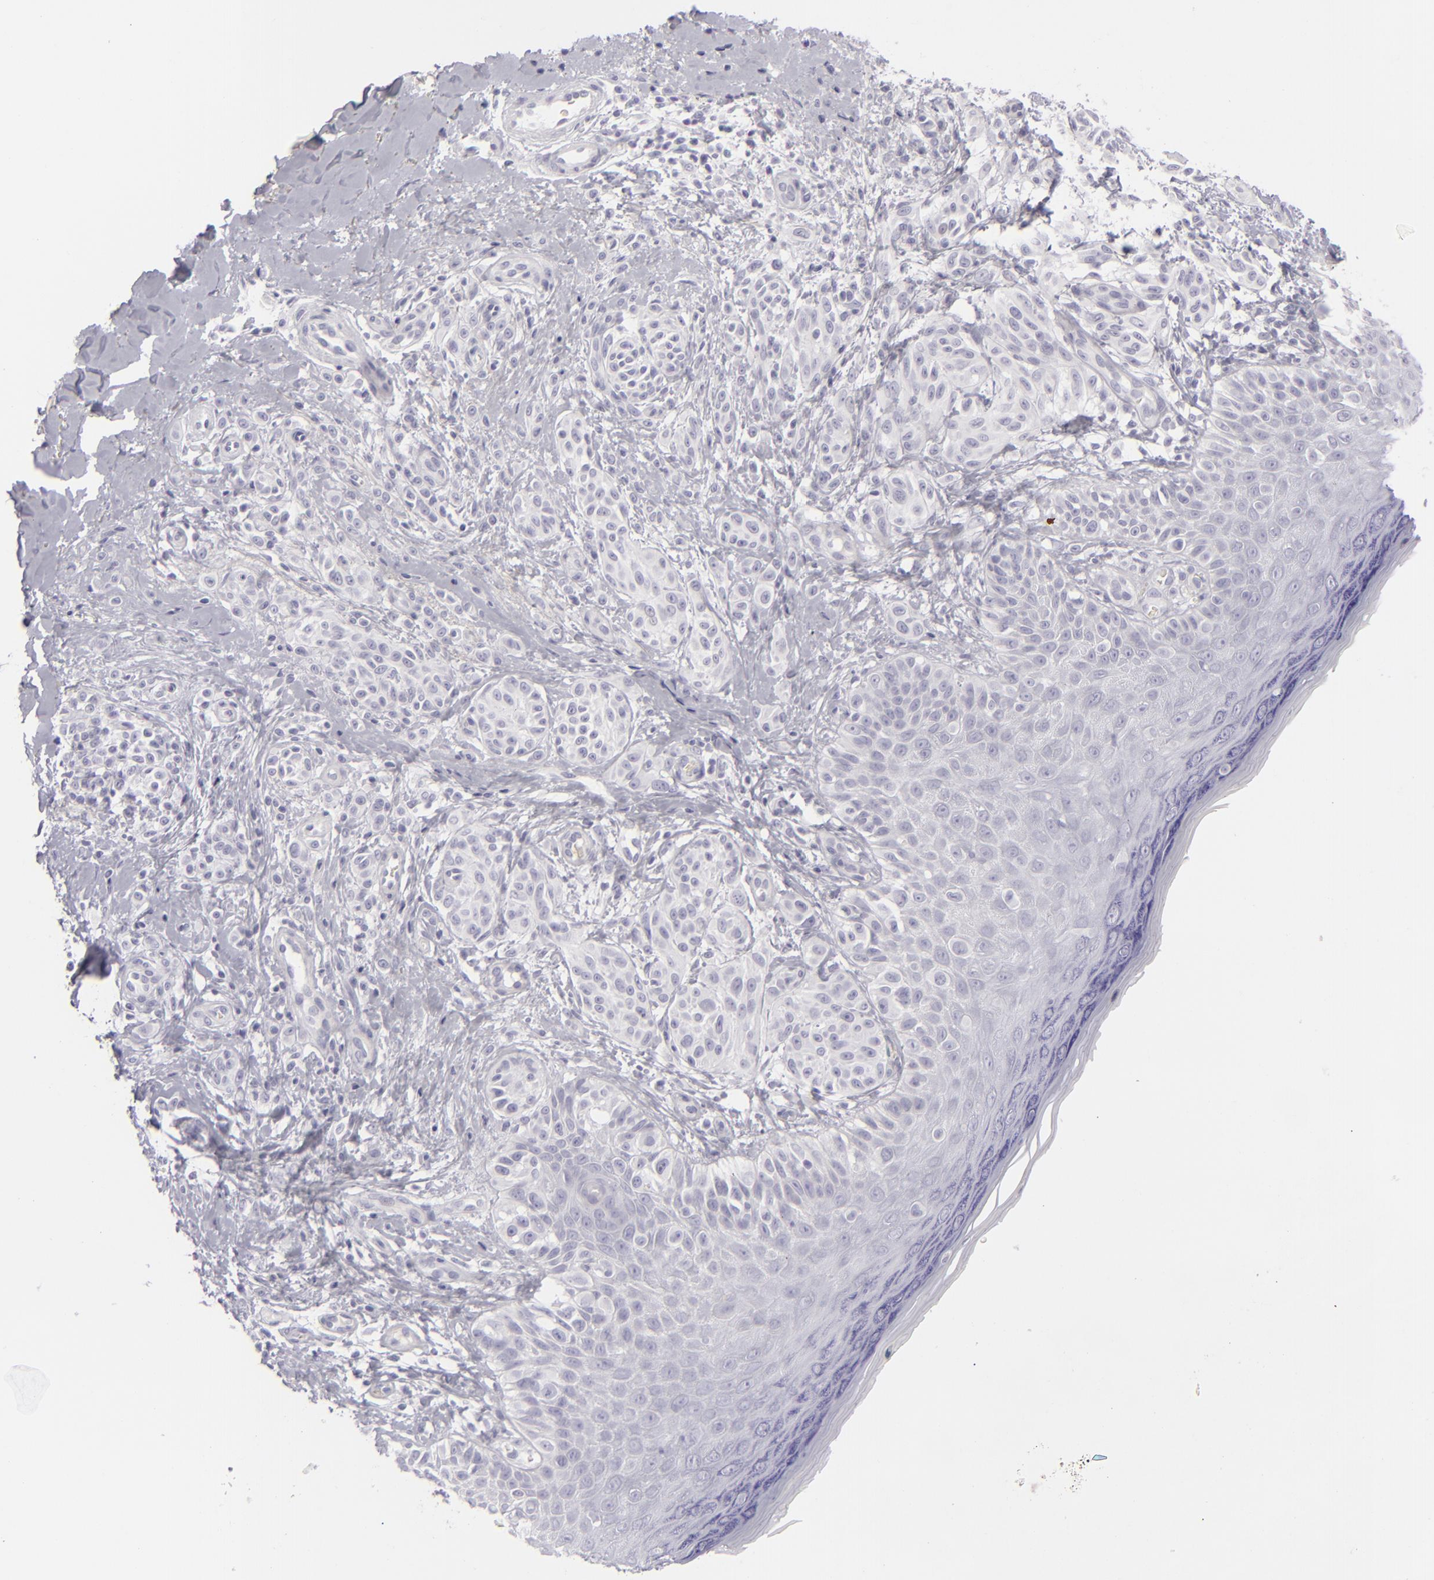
{"staining": {"intensity": "negative", "quantity": "none", "location": "none"}, "tissue": "melanoma", "cell_type": "Tumor cells", "image_type": "cancer", "snomed": [{"axis": "morphology", "description": "Malignant melanoma, NOS"}, {"axis": "topography", "description": "Skin"}], "caption": "Immunohistochemical staining of human malignant melanoma shows no significant positivity in tumor cells.", "gene": "CDX2", "patient": {"sex": "male", "age": 57}}